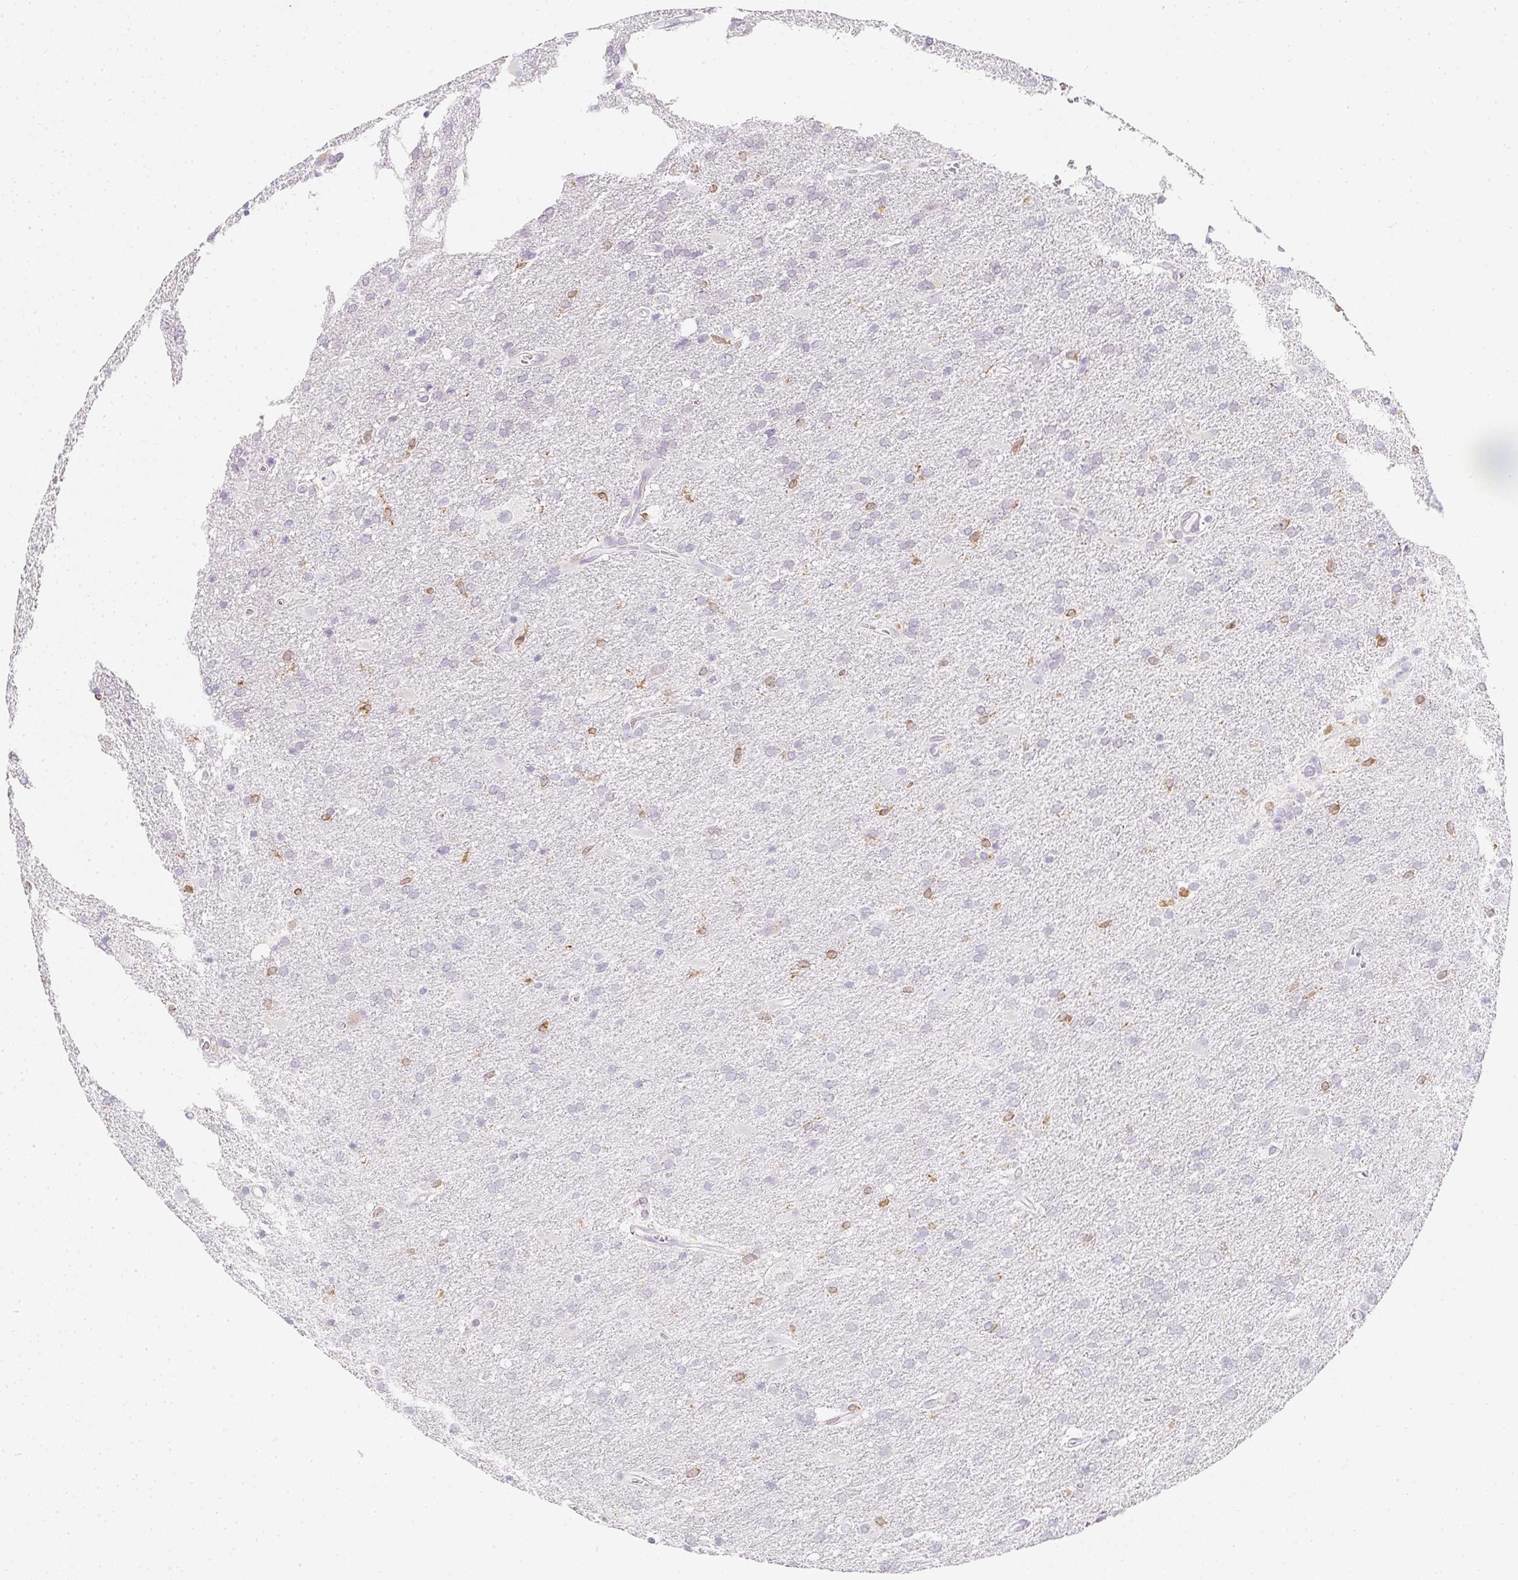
{"staining": {"intensity": "negative", "quantity": "none", "location": "none"}, "tissue": "glioma", "cell_type": "Tumor cells", "image_type": "cancer", "snomed": [{"axis": "morphology", "description": "Glioma, malignant, Low grade"}, {"axis": "topography", "description": "Brain"}], "caption": "Glioma was stained to show a protein in brown. There is no significant expression in tumor cells.", "gene": "SOAT1", "patient": {"sex": "male", "age": 66}}